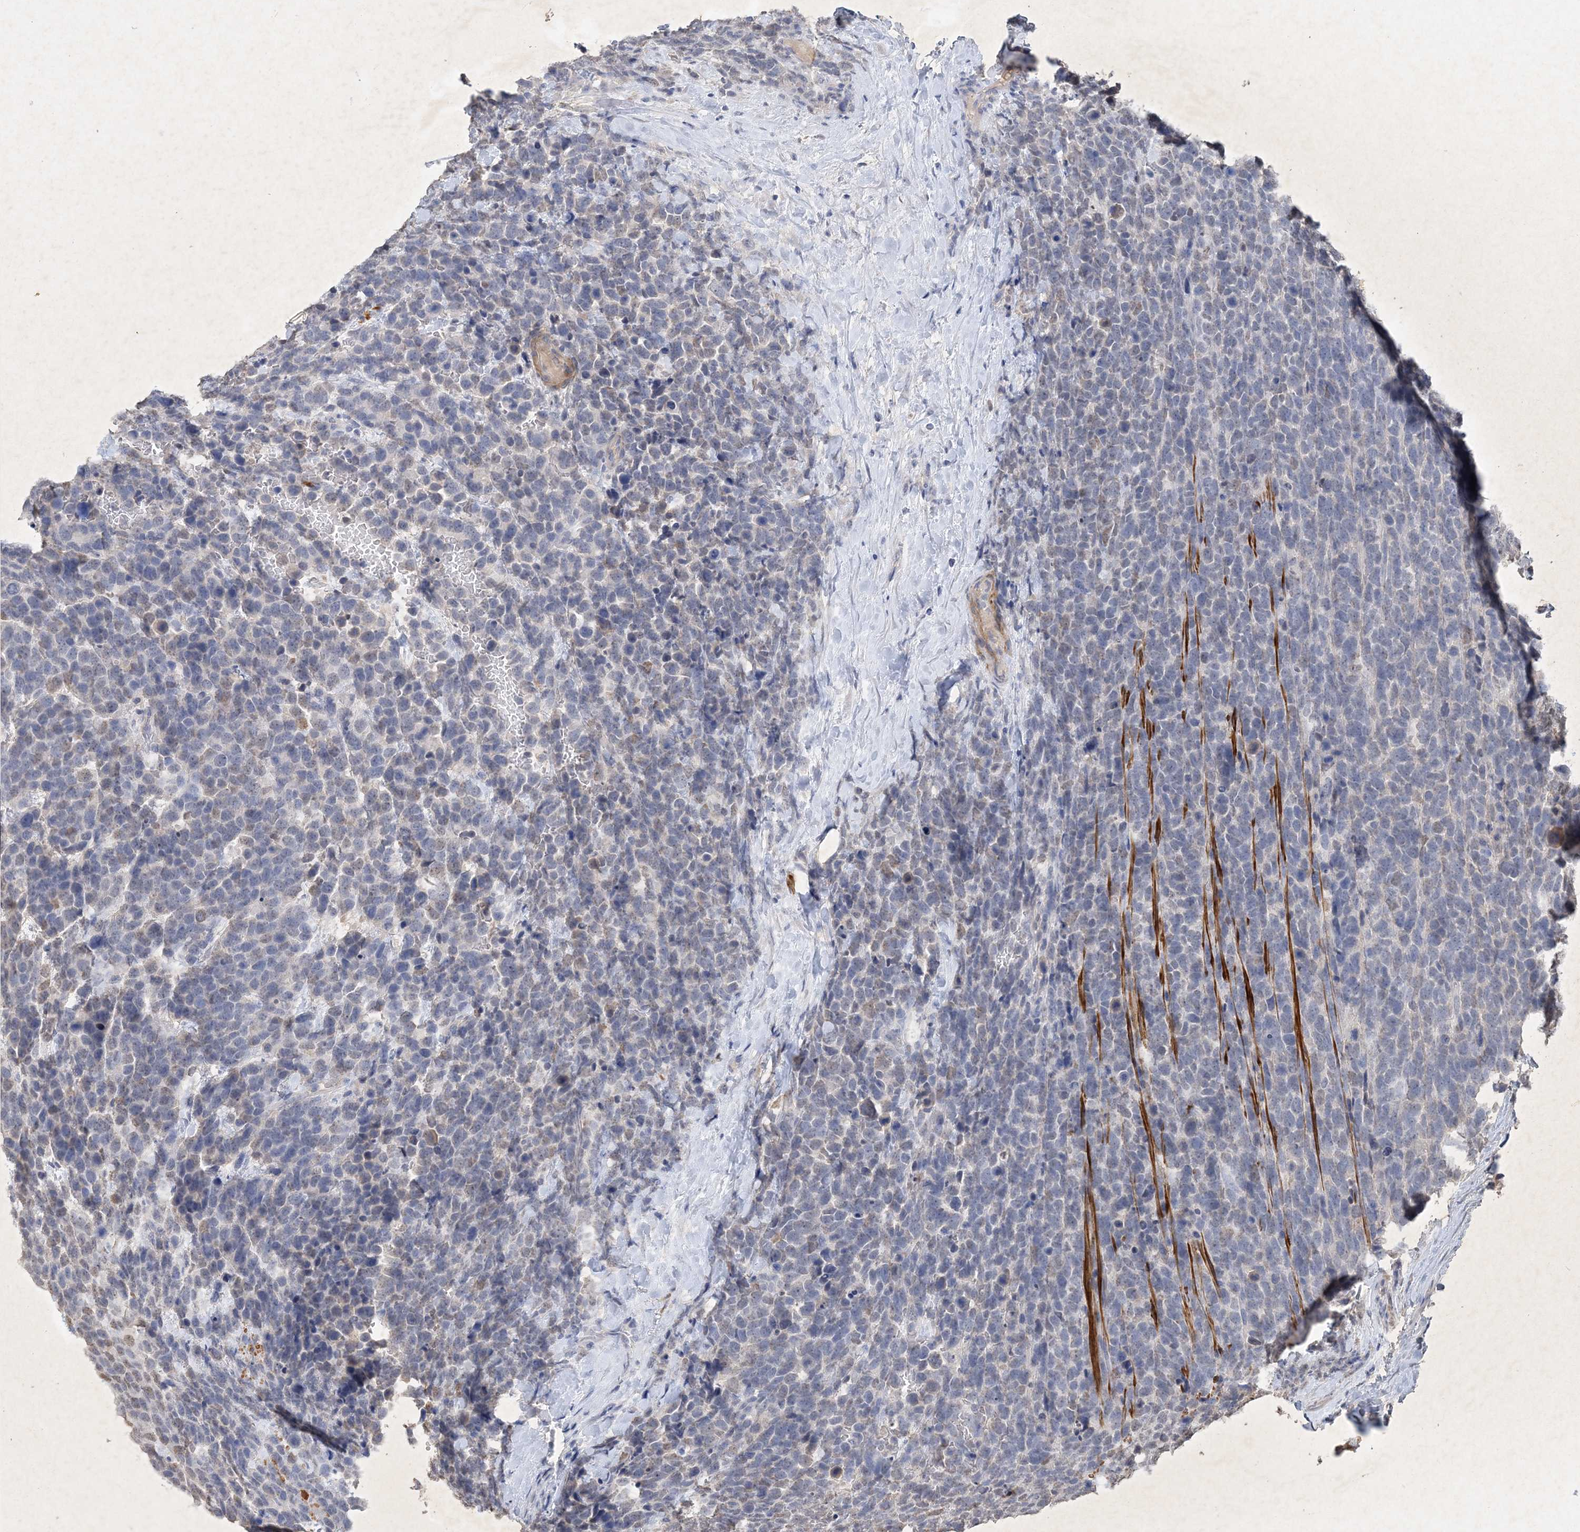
{"staining": {"intensity": "weak", "quantity": "<25%", "location": "cytoplasmic/membranous,nuclear"}, "tissue": "urothelial cancer", "cell_type": "Tumor cells", "image_type": "cancer", "snomed": [{"axis": "morphology", "description": "Urothelial carcinoma, High grade"}, {"axis": "topography", "description": "Urinary bladder"}], "caption": "Histopathology image shows no significant protein positivity in tumor cells of urothelial cancer. Brightfield microscopy of immunohistochemistry (IHC) stained with DAB (3,3'-diaminobenzidine) (brown) and hematoxylin (blue), captured at high magnification.", "gene": "C11orf58", "patient": {"sex": "female", "age": 82}}